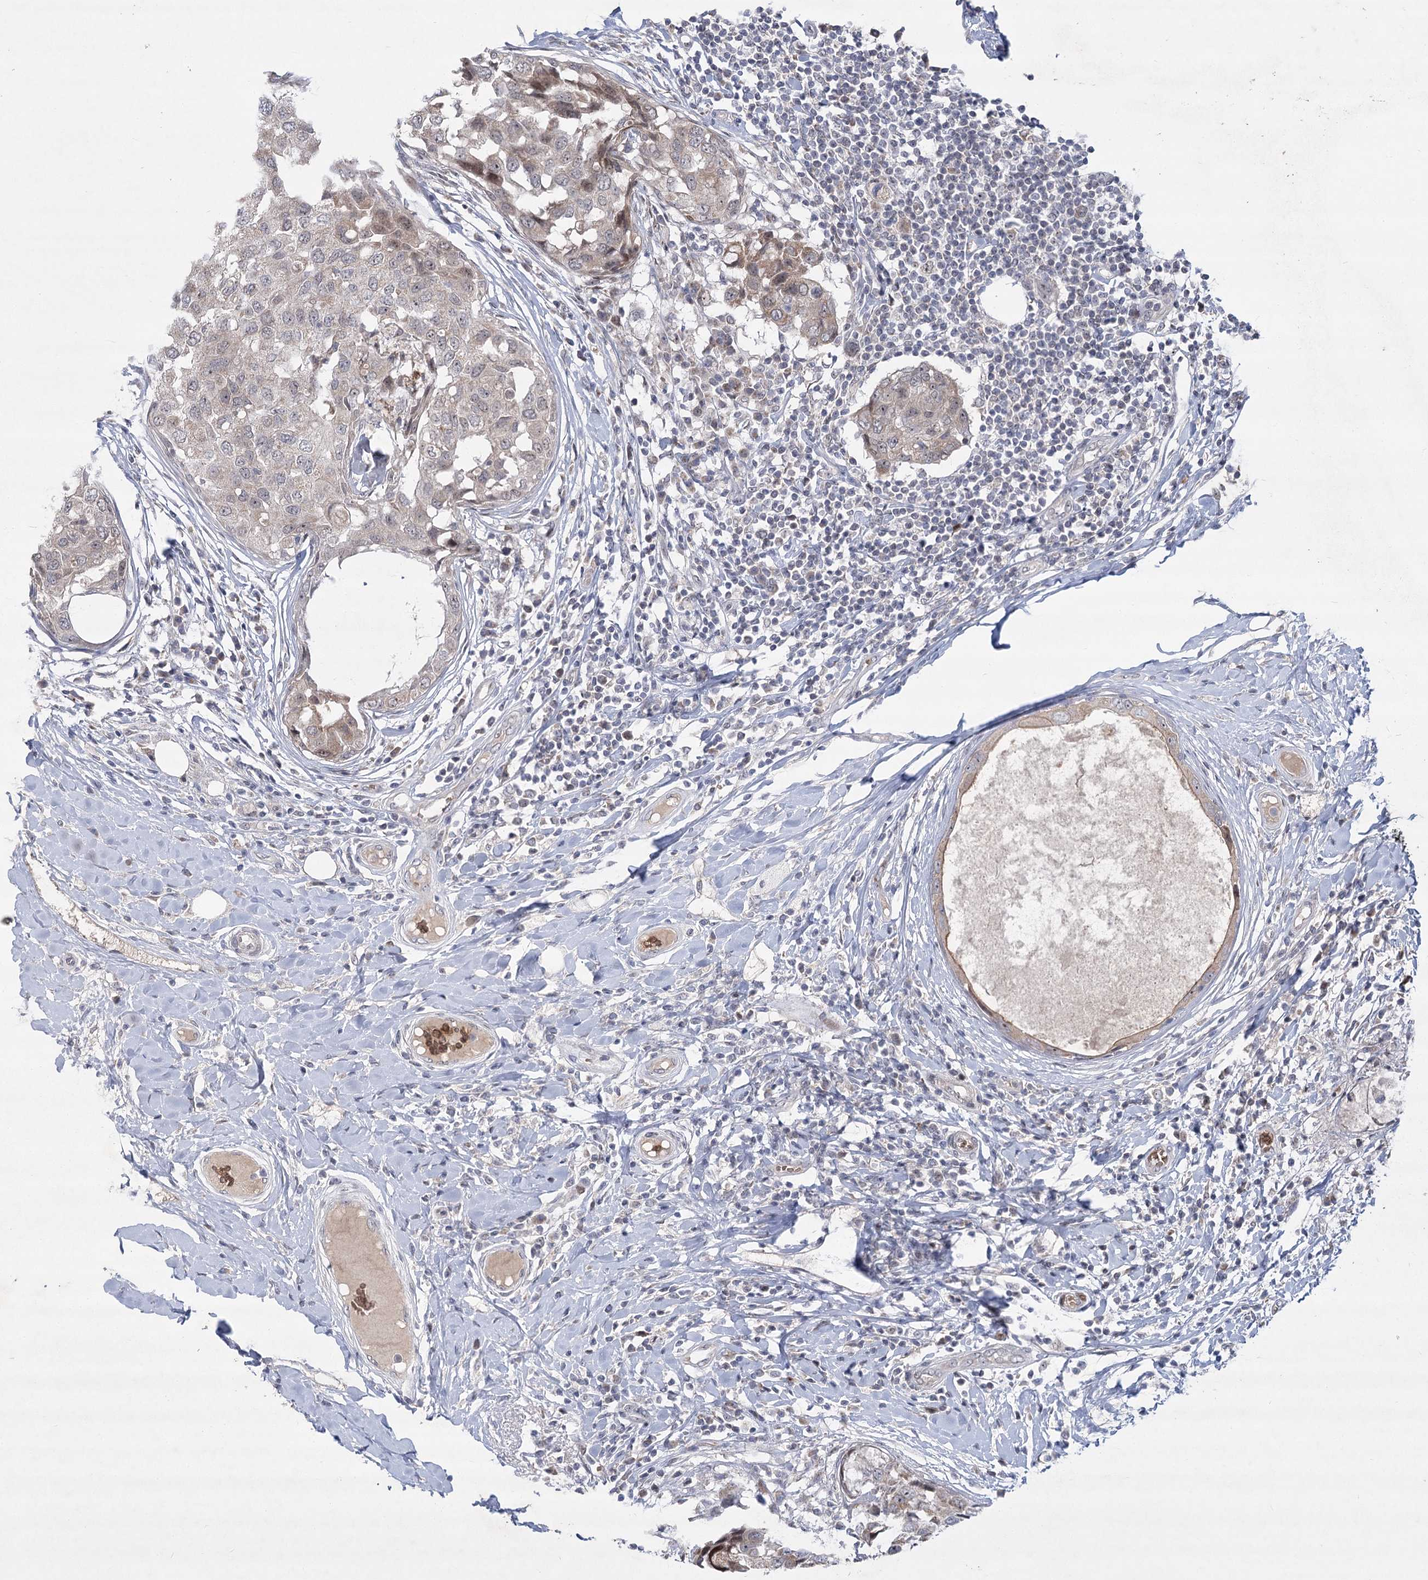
{"staining": {"intensity": "weak", "quantity": "25%-75%", "location": "cytoplasmic/membranous"}, "tissue": "breast cancer", "cell_type": "Tumor cells", "image_type": "cancer", "snomed": [{"axis": "morphology", "description": "Duct carcinoma"}, {"axis": "topography", "description": "Breast"}], "caption": "Intraductal carcinoma (breast) was stained to show a protein in brown. There is low levels of weak cytoplasmic/membranous staining in approximately 25%-75% of tumor cells.", "gene": "NSMCE4A", "patient": {"sex": "female", "age": 27}}